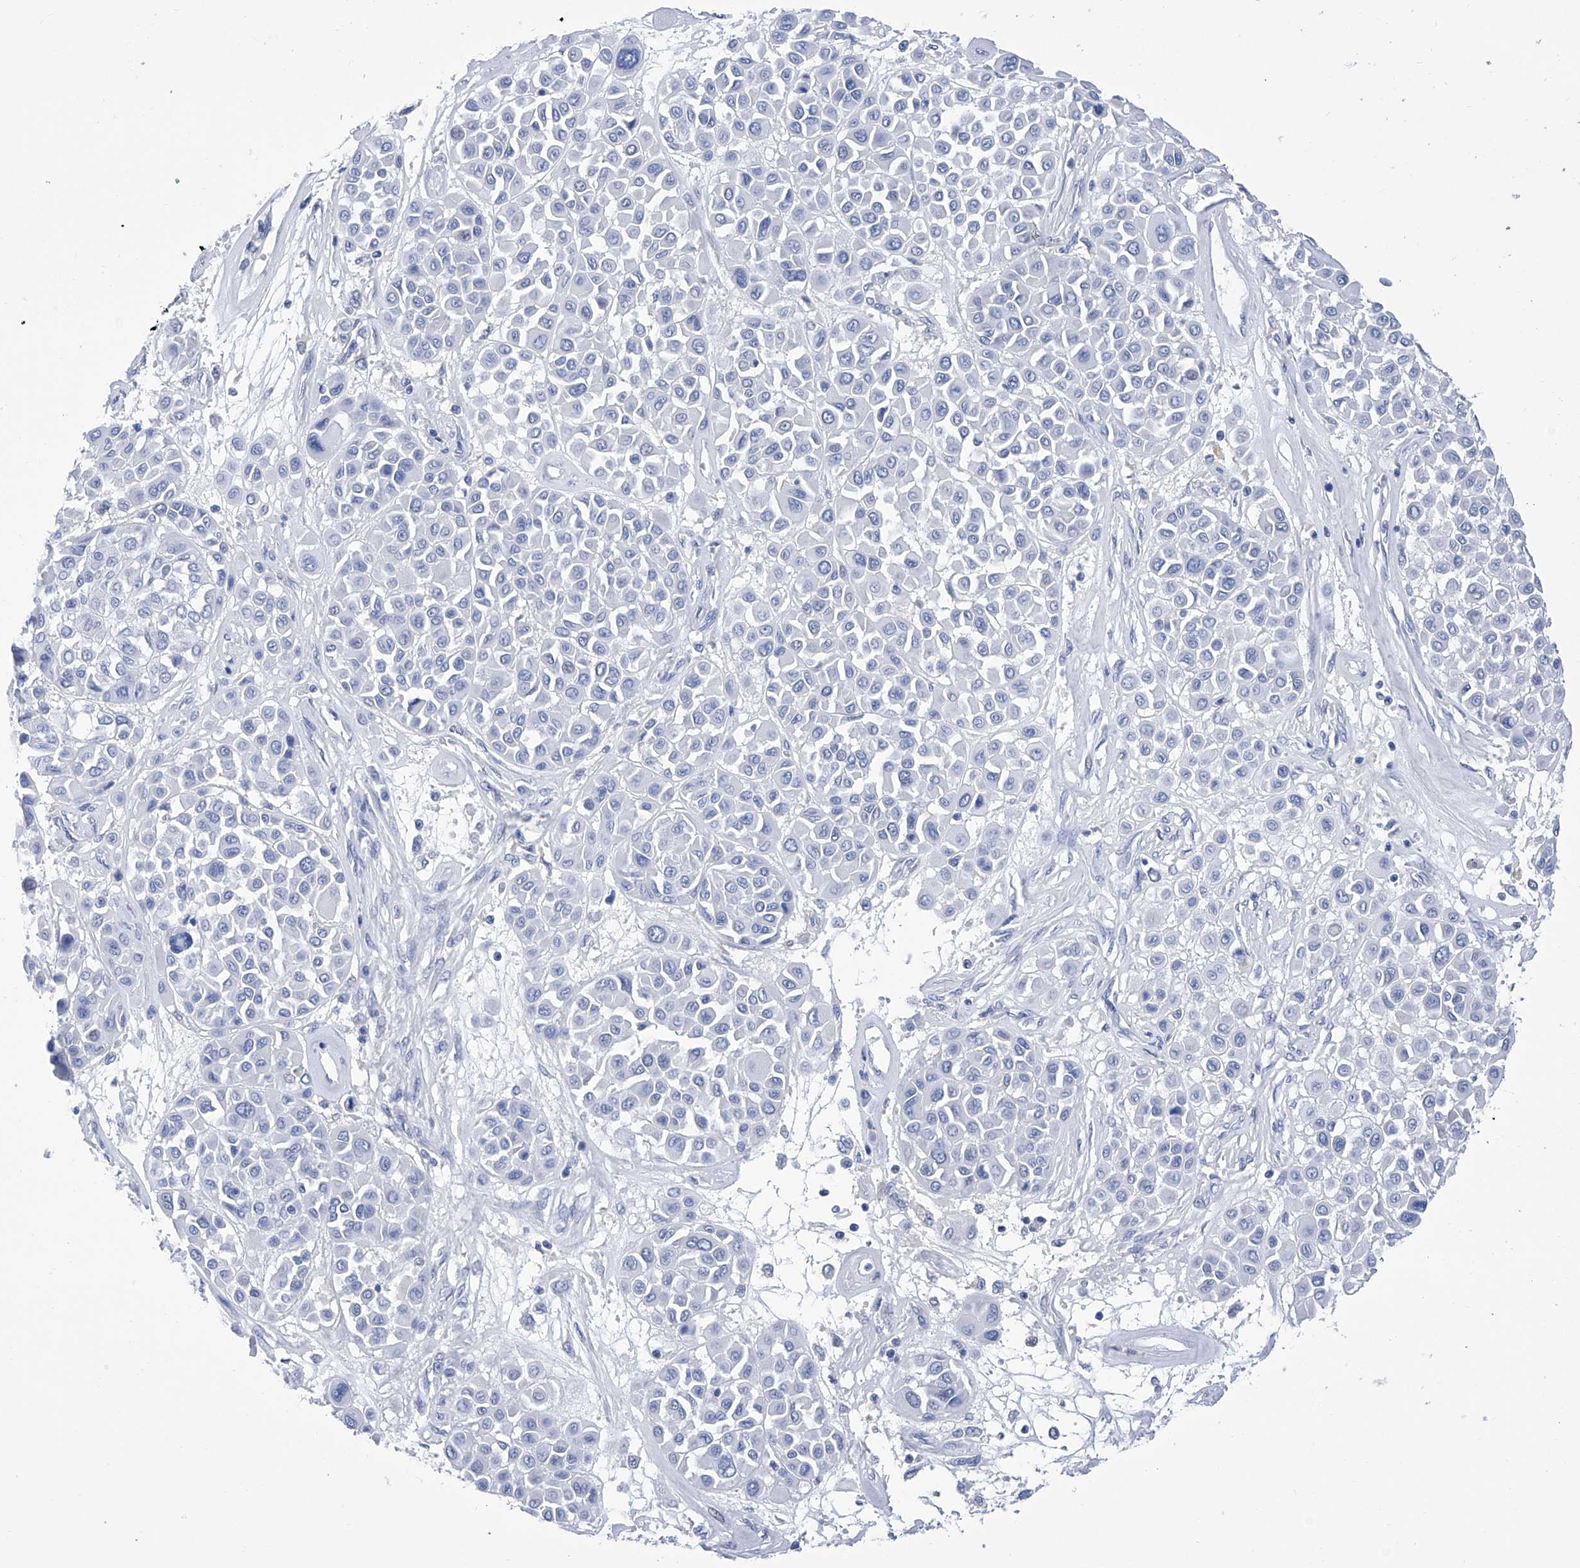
{"staining": {"intensity": "negative", "quantity": "none", "location": "none"}, "tissue": "melanoma", "cell_type": "Tumor cells", "image_type": "cancer", "snomed": [{"axis": "morphology", "description": "Malignant melanoma, Metastatic site"}, {"axis": "topography", "description": "Soft tissue"}], "caption": "A micrograph of human melanoma is negative for staining in tumor cells.", "gene": "IMPA2", "patient": {"sex": "male", "age": 41}}